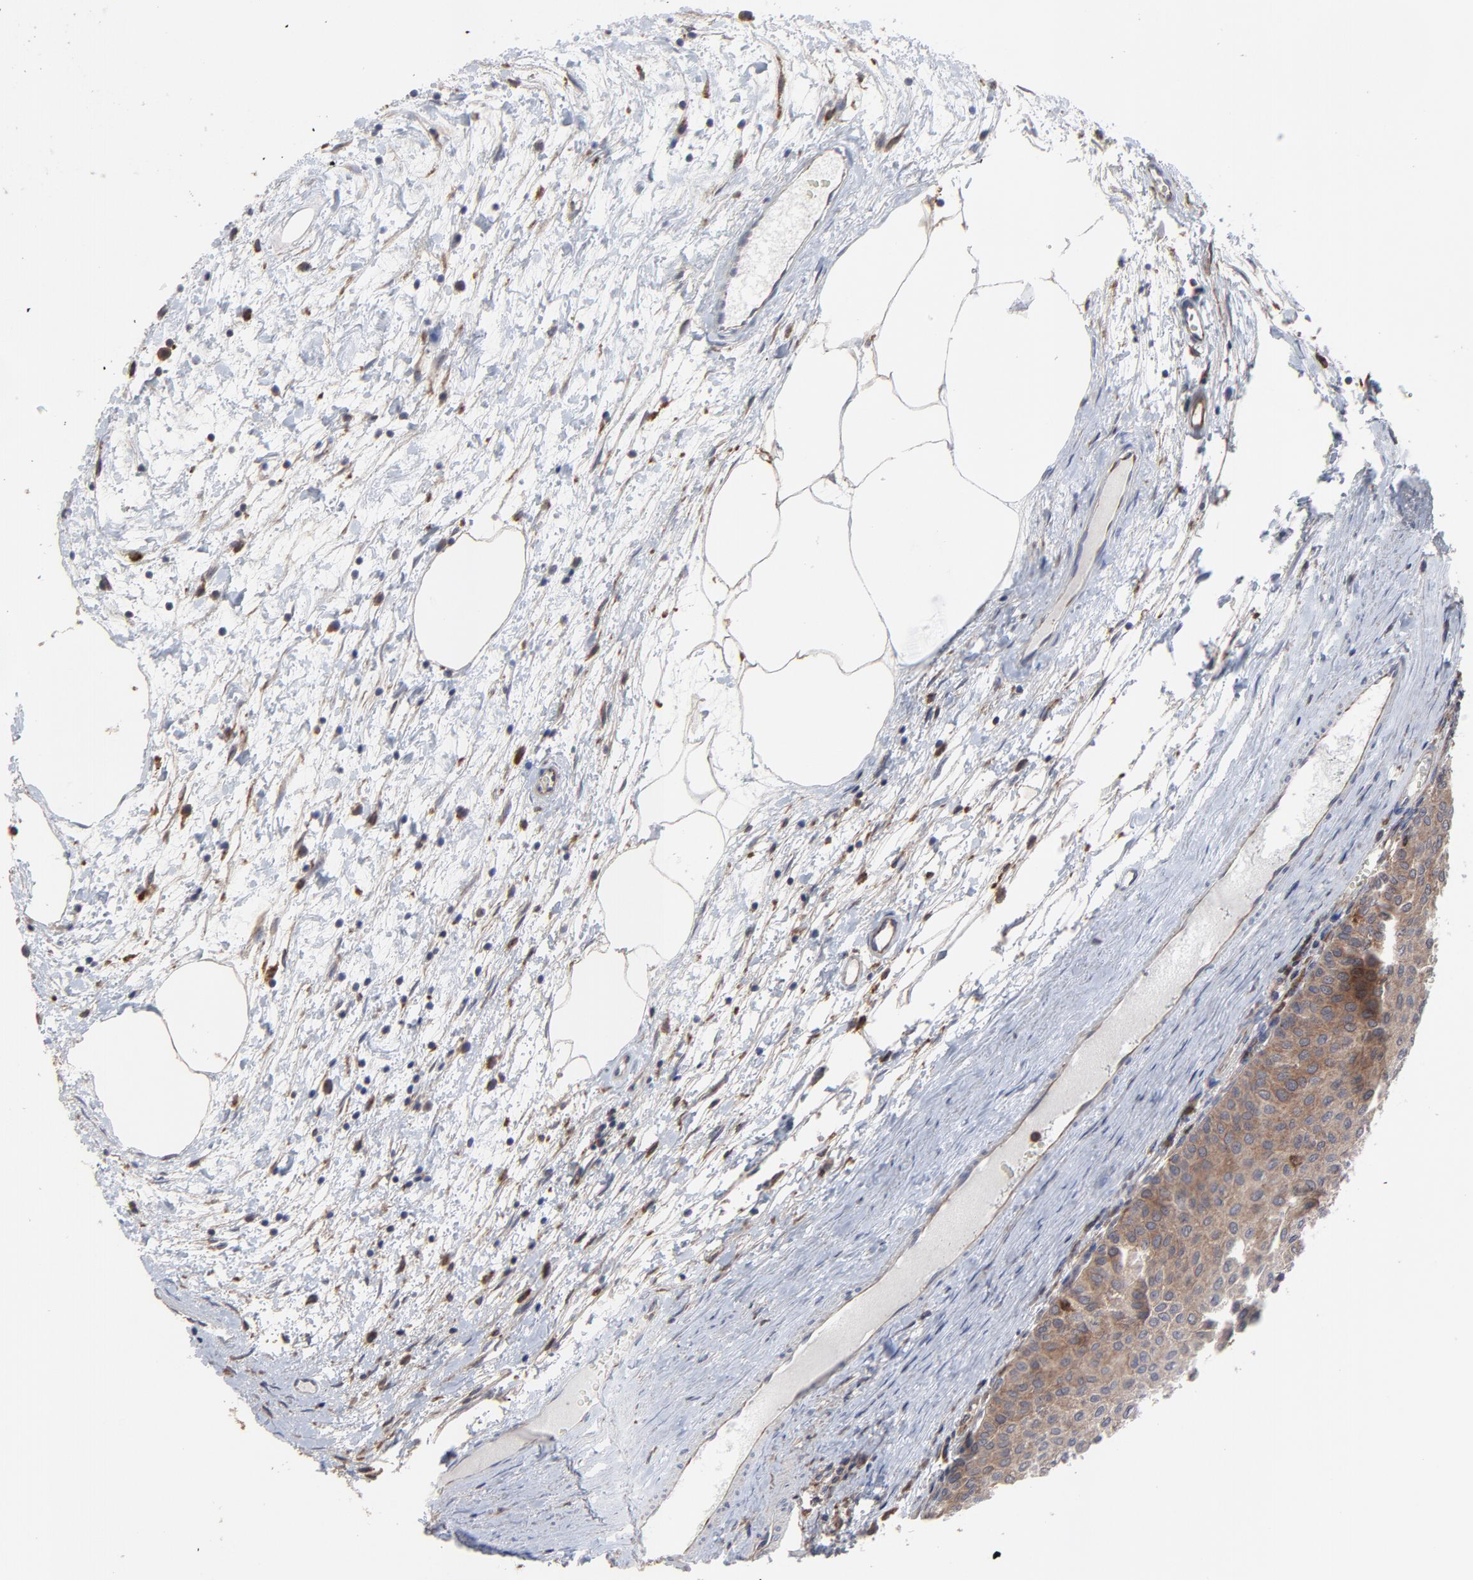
{"staining": {"intensity": "moderate", "quantity": ">75%", "location": "cytoplasmic/membranous"}, "tissue": "urothelial cancer", "cell_type": "Tumor cells", "image_type": "cancer", "snomed": [{"axis": "morphology", "description": "Urothelial carcinoma, Low grade"}, {"axis": "topography", "description": "Urinary bladder"}], "caption": "Immunohistochemical staining of human urothelial cancer exhibits moderate cytoplasmic/membranous protein staining in approximately >75% of tumor cells.", "gene": "RAB9A", "patient": {"sex": "male", "age": 64}}